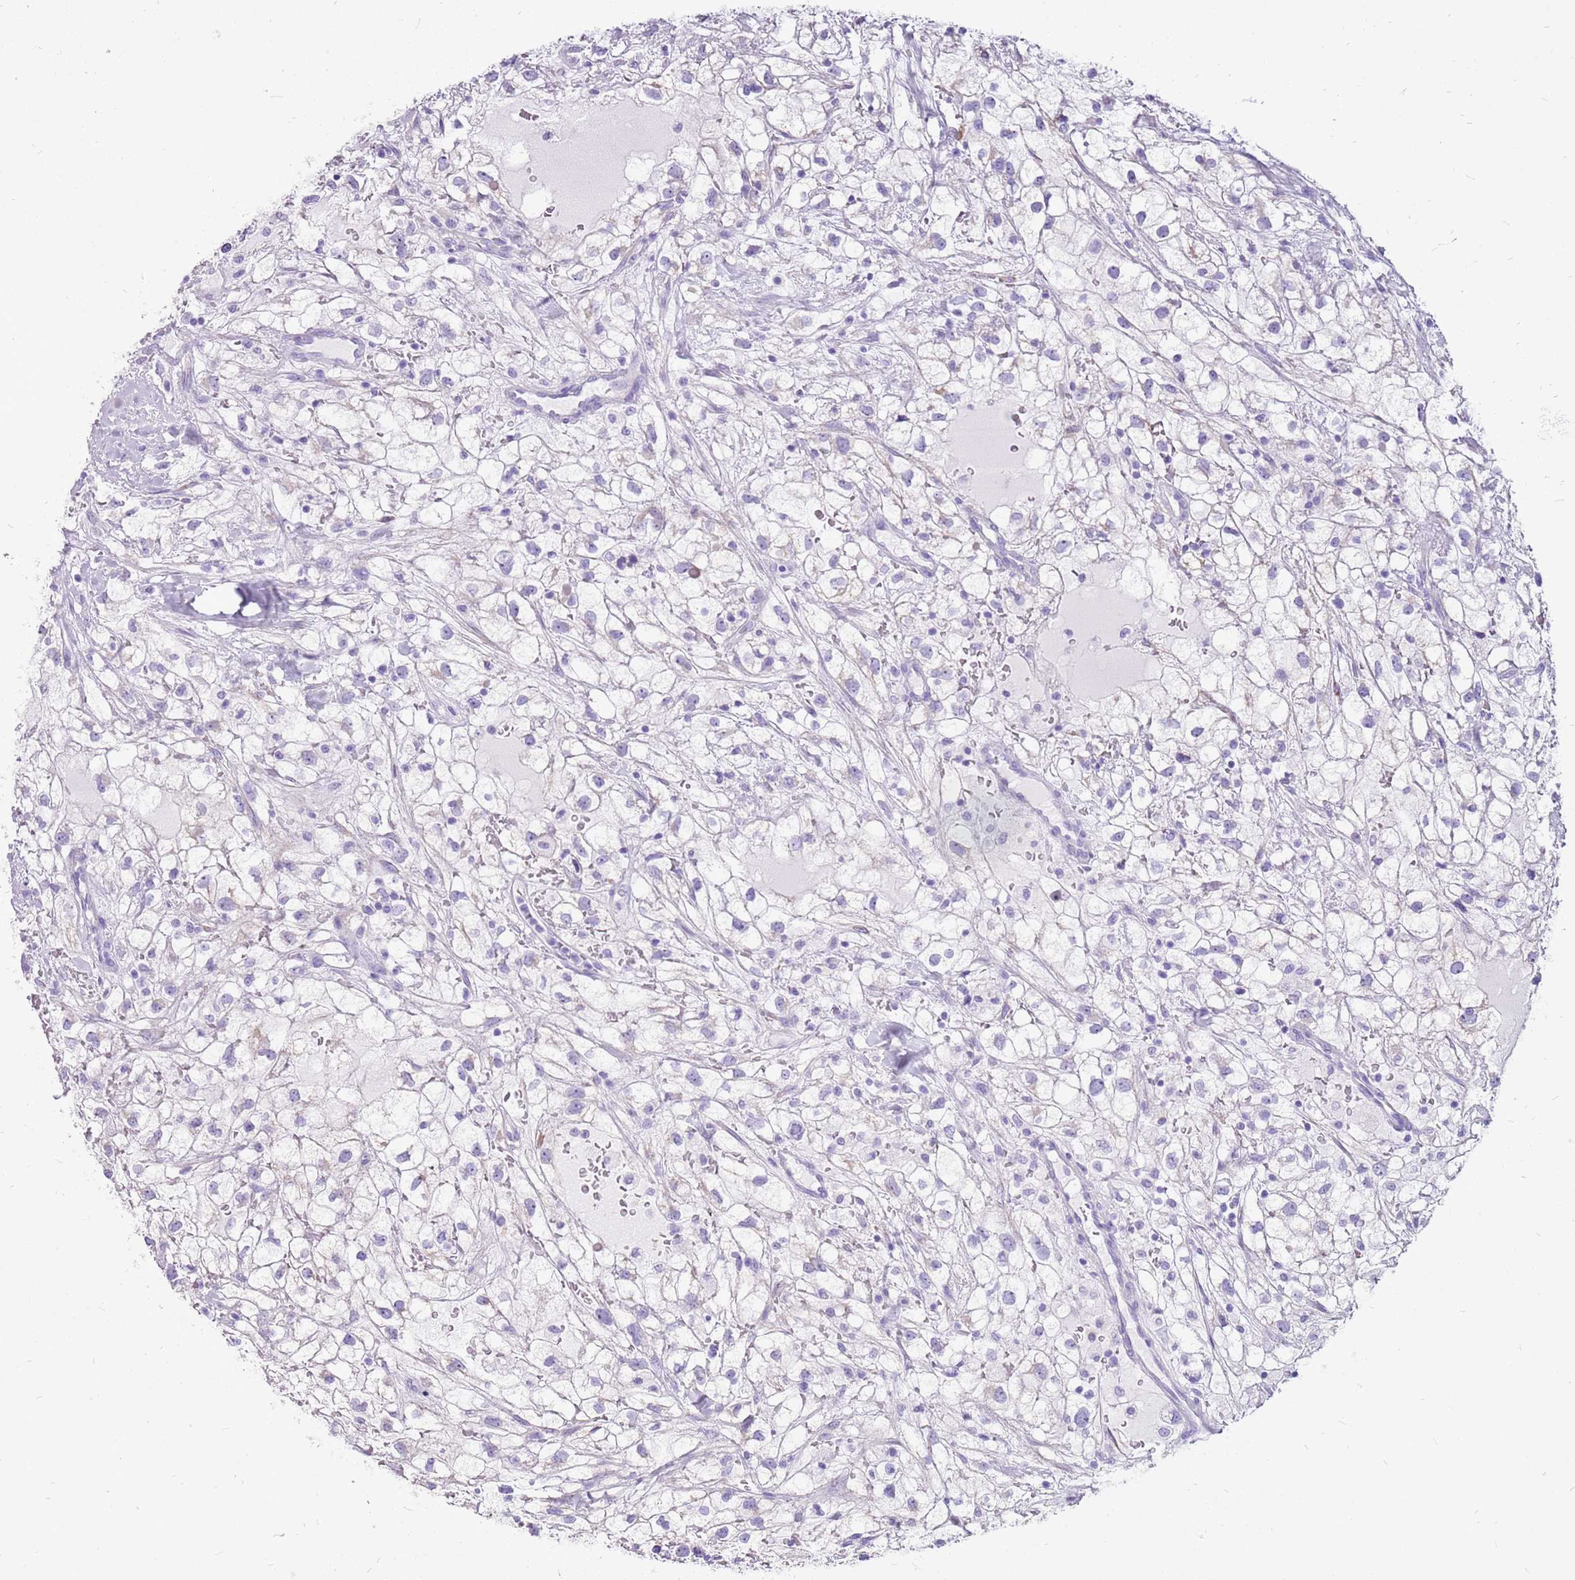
{"staining": {"intensity": "negative", "quantity": "none", "location": "none"}, "tissue": "renal cancer", "cell_type": "Tumor cells", "image_type": "cancer", "snomed": [{"axis": "morphology", "description": "Adenocarcinoma, NOS"}, {"axis": "topography", "description": "Kidney"}], "caption": "There is no significant expression in tumor cells of renal cancer.", "gene": "ACSS3", "patient": {"sex": "male", "age": 59}}